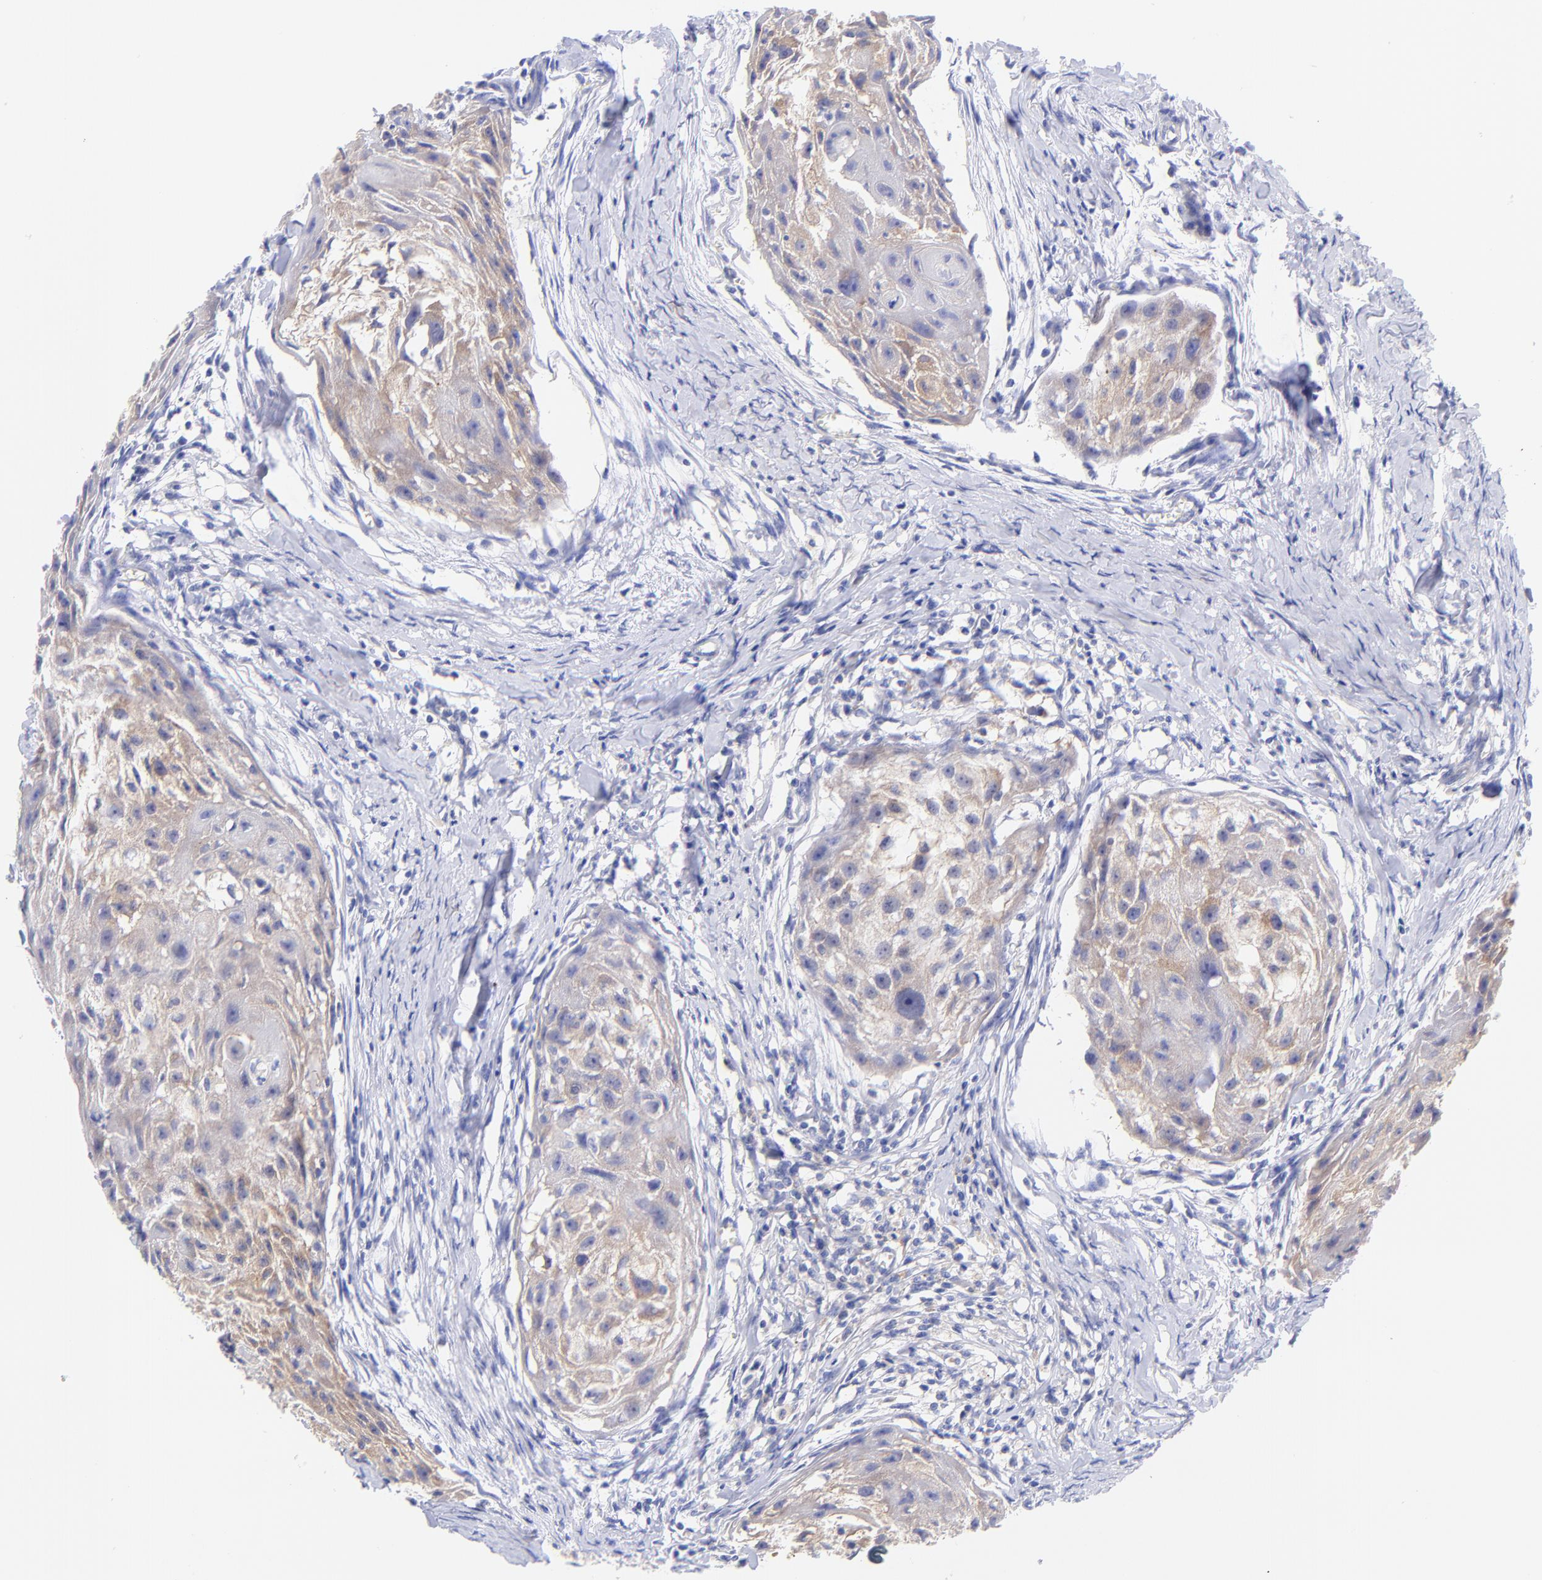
{"staining": {"intensity": "weak", "quantity": ">75%", "location": "cytoplasmic/membranous"}, "tissue": "head and neck cancer", "cell_type": "Tumor cells", "image_type": "cancer", "snomed": [{"axis": "morphology", "description": "Squamous cell carcinoma, NOS"}, {"axis": "topography", "description": "Head-Neck"}], "caption": "IHC histopathology image of human head and neck cancer stained for a protein (brown), which shows low levels of weak cytoplasmic/membranous staining in approximately >75% of tumor cells.", "gene": "GPHN", "patient": {"sex": "male", "age": 64}}